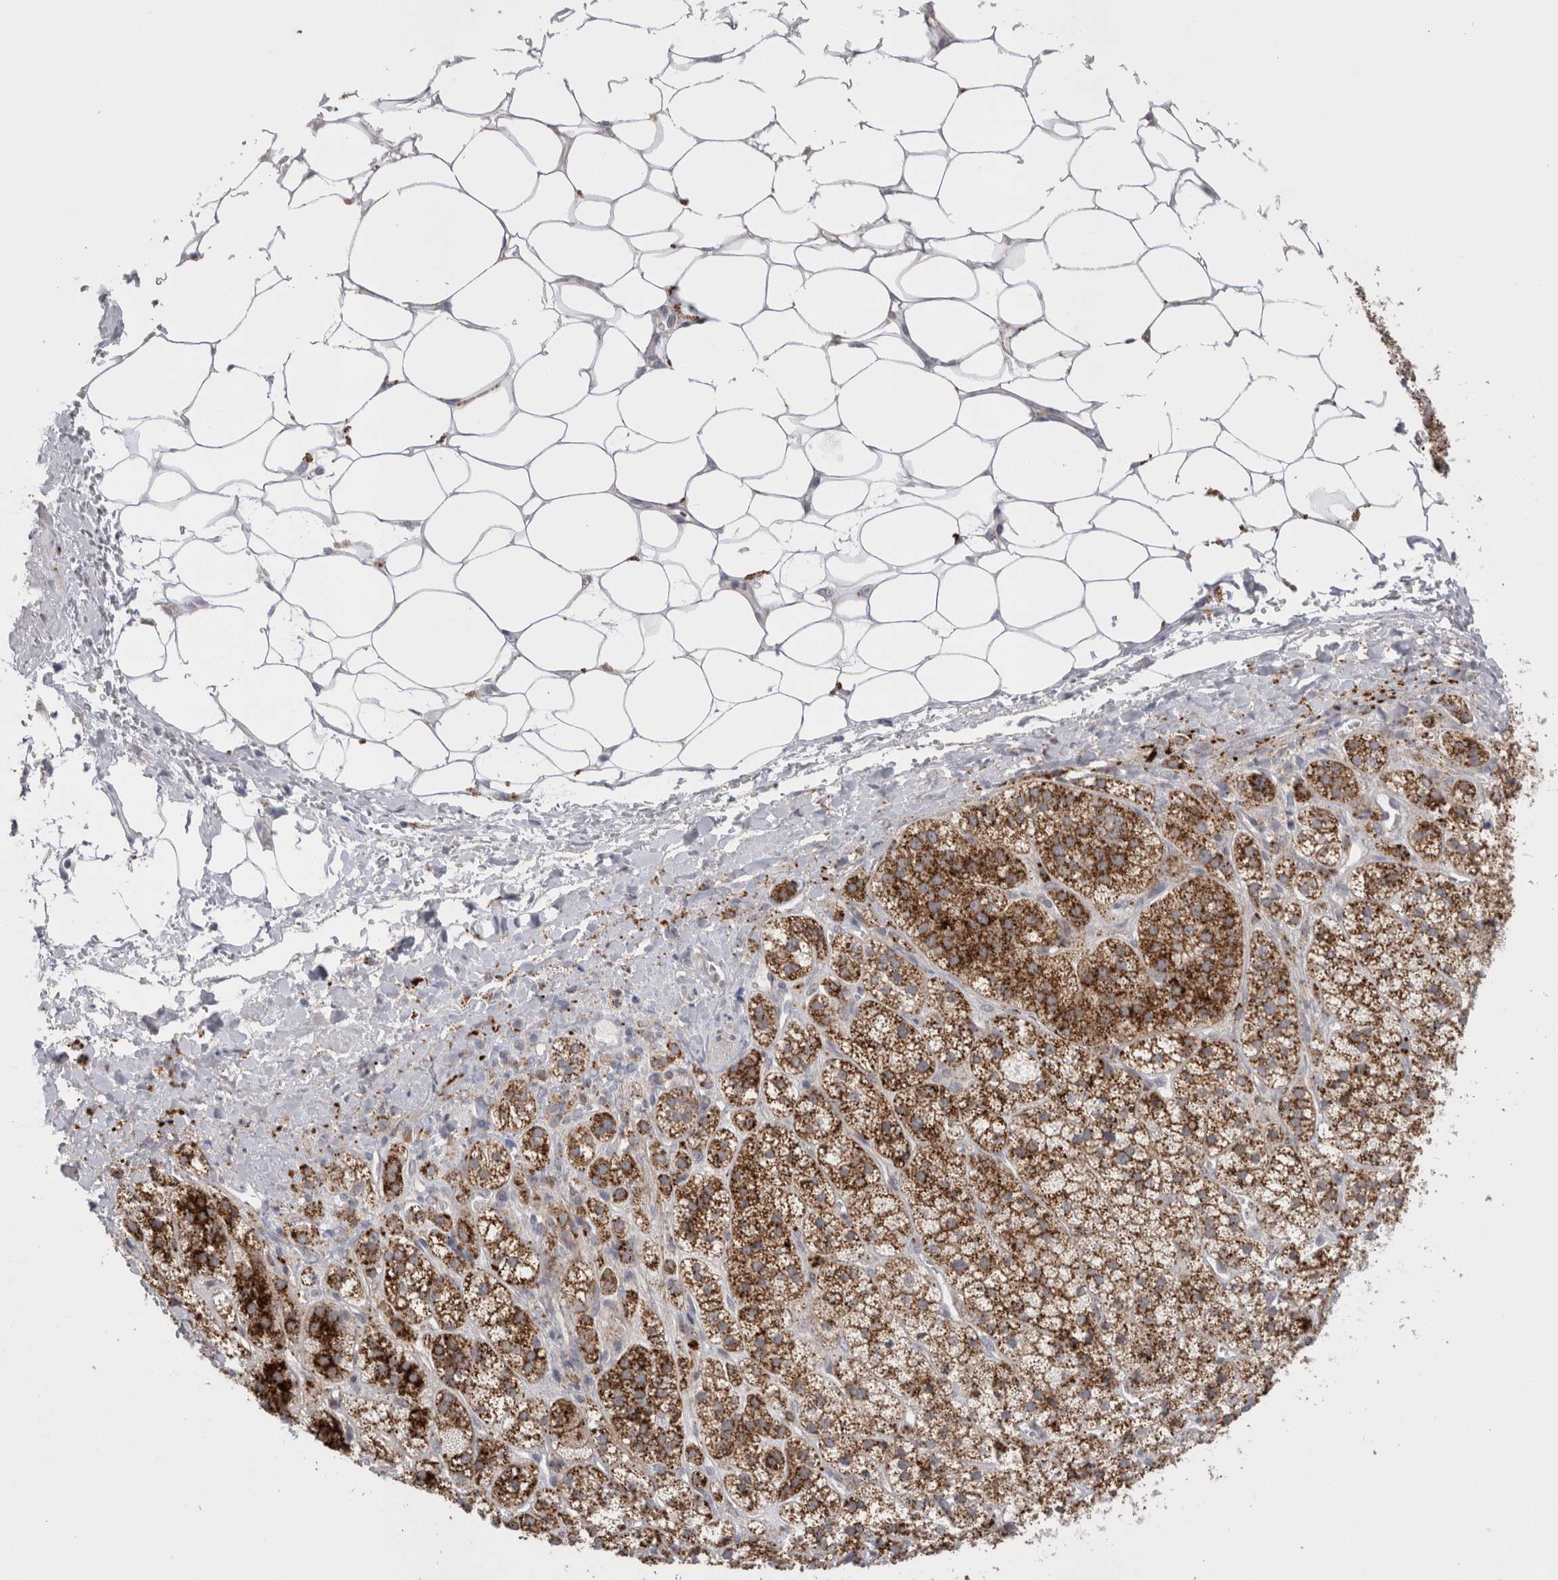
{"staining": {"intensity": "moderate", "quantity": ">75%", "location": "cytoplasmic/membranous"}, "tissue": "adrenal gland", "cell_type": "Glandular cells", "image_type": "normal", "snomed": [{"axis": "morphology", "description": "Normal tissue, NOS"}, {"axis": "topography", "description": "Adrenal gland"}], "caption": "Glandular cells demonstrate medium levels of moderate cytoplasmic/membranous positivity in about >75% of cells in benign human adrenal gland.", "gene": "EPDR1", "patient": {"sex": "male", "age": 56}}